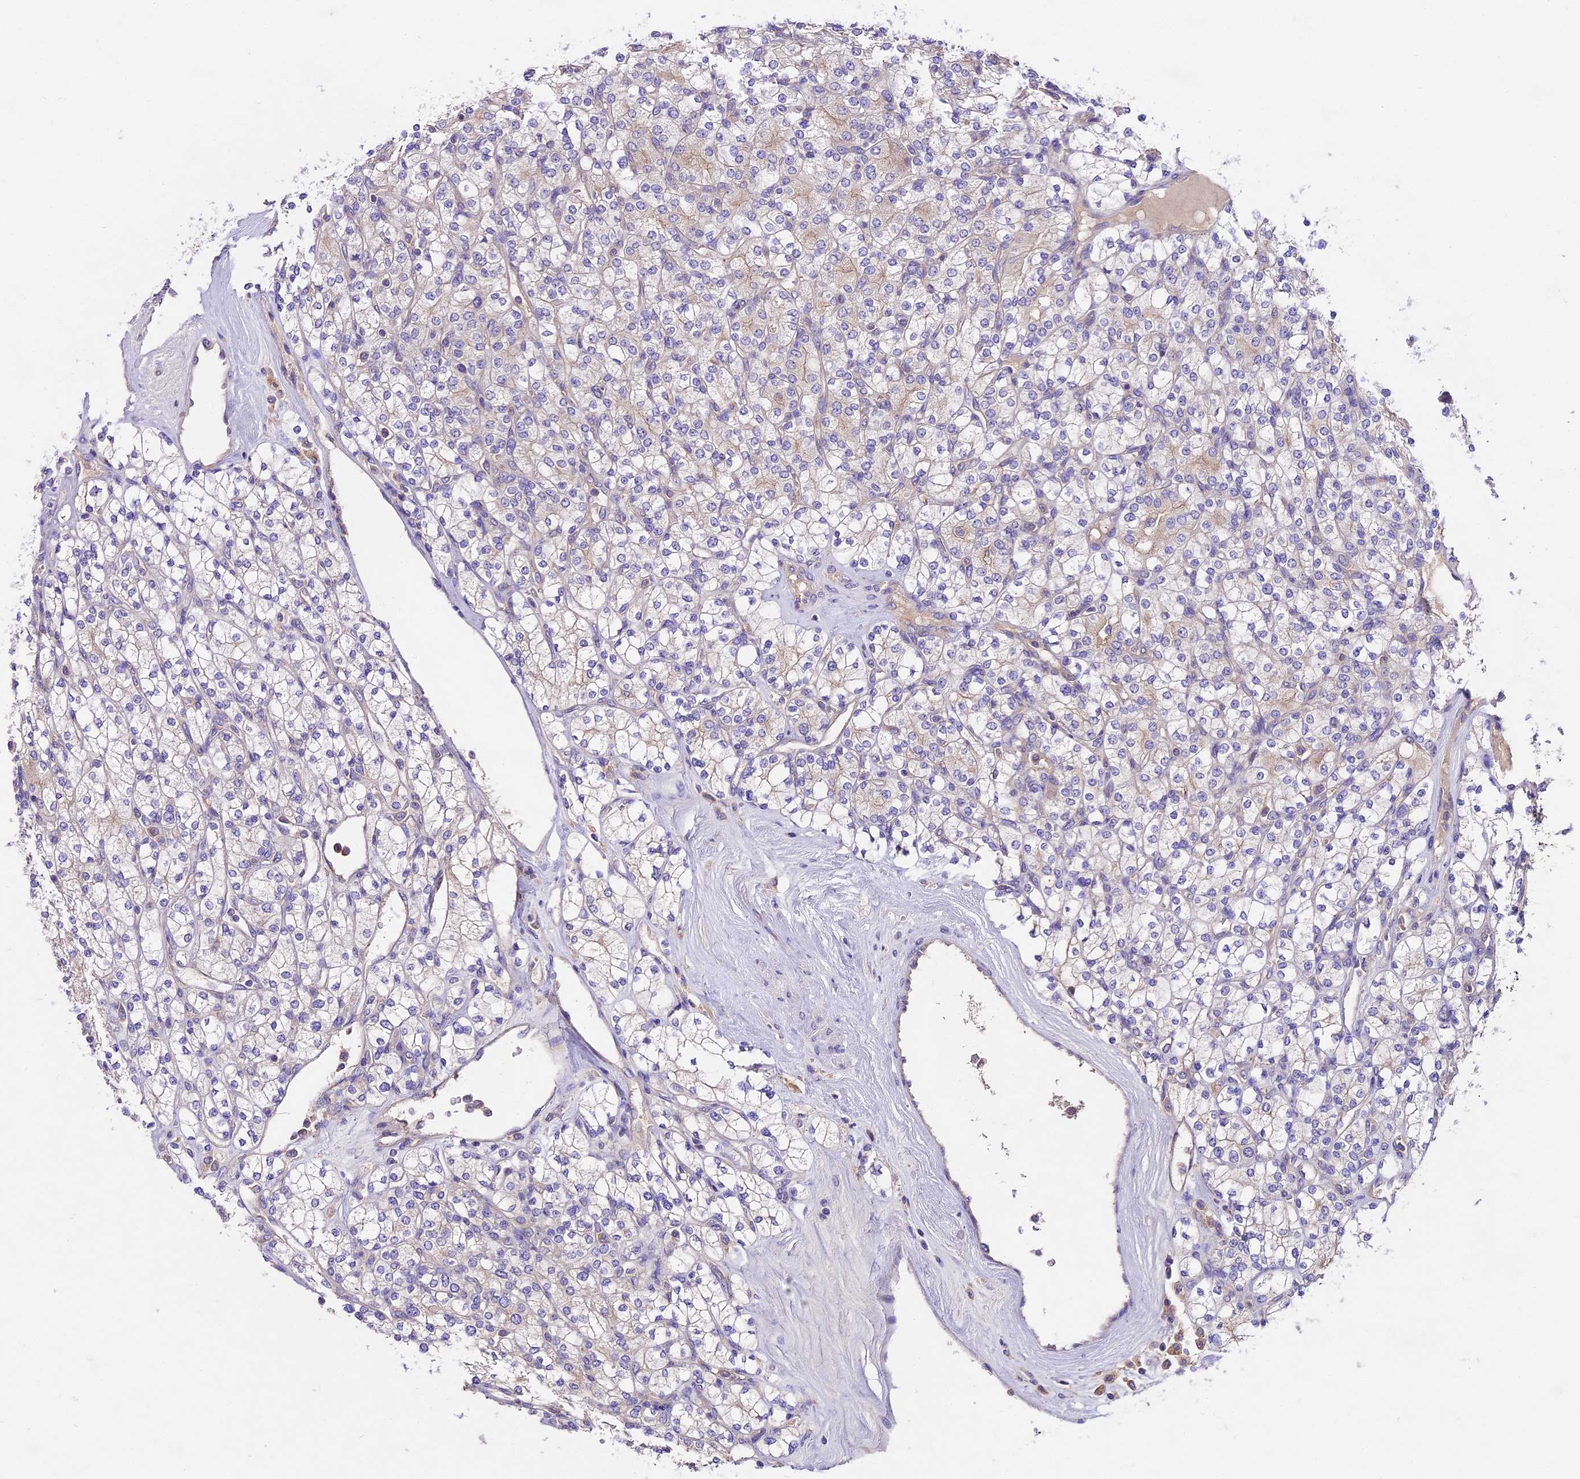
{"staining": {"intensity": "negative", "quantity": "none", "location": "none"}, "tissue": "renal cancer", "cell_type": "Tumor cells", "image_type": "cancer", "snomed": [{"axis": "morphology", "description": "Adenocarcinoma, NOS"}, {"axis": "topography", "description": "Kidney"}], "caption": "Renal cancer was stained to show a protein in brown. There is no significant expression in tumor cells.", "gene": "PEMT", "patient": {"sex": "male", "age": 77}}